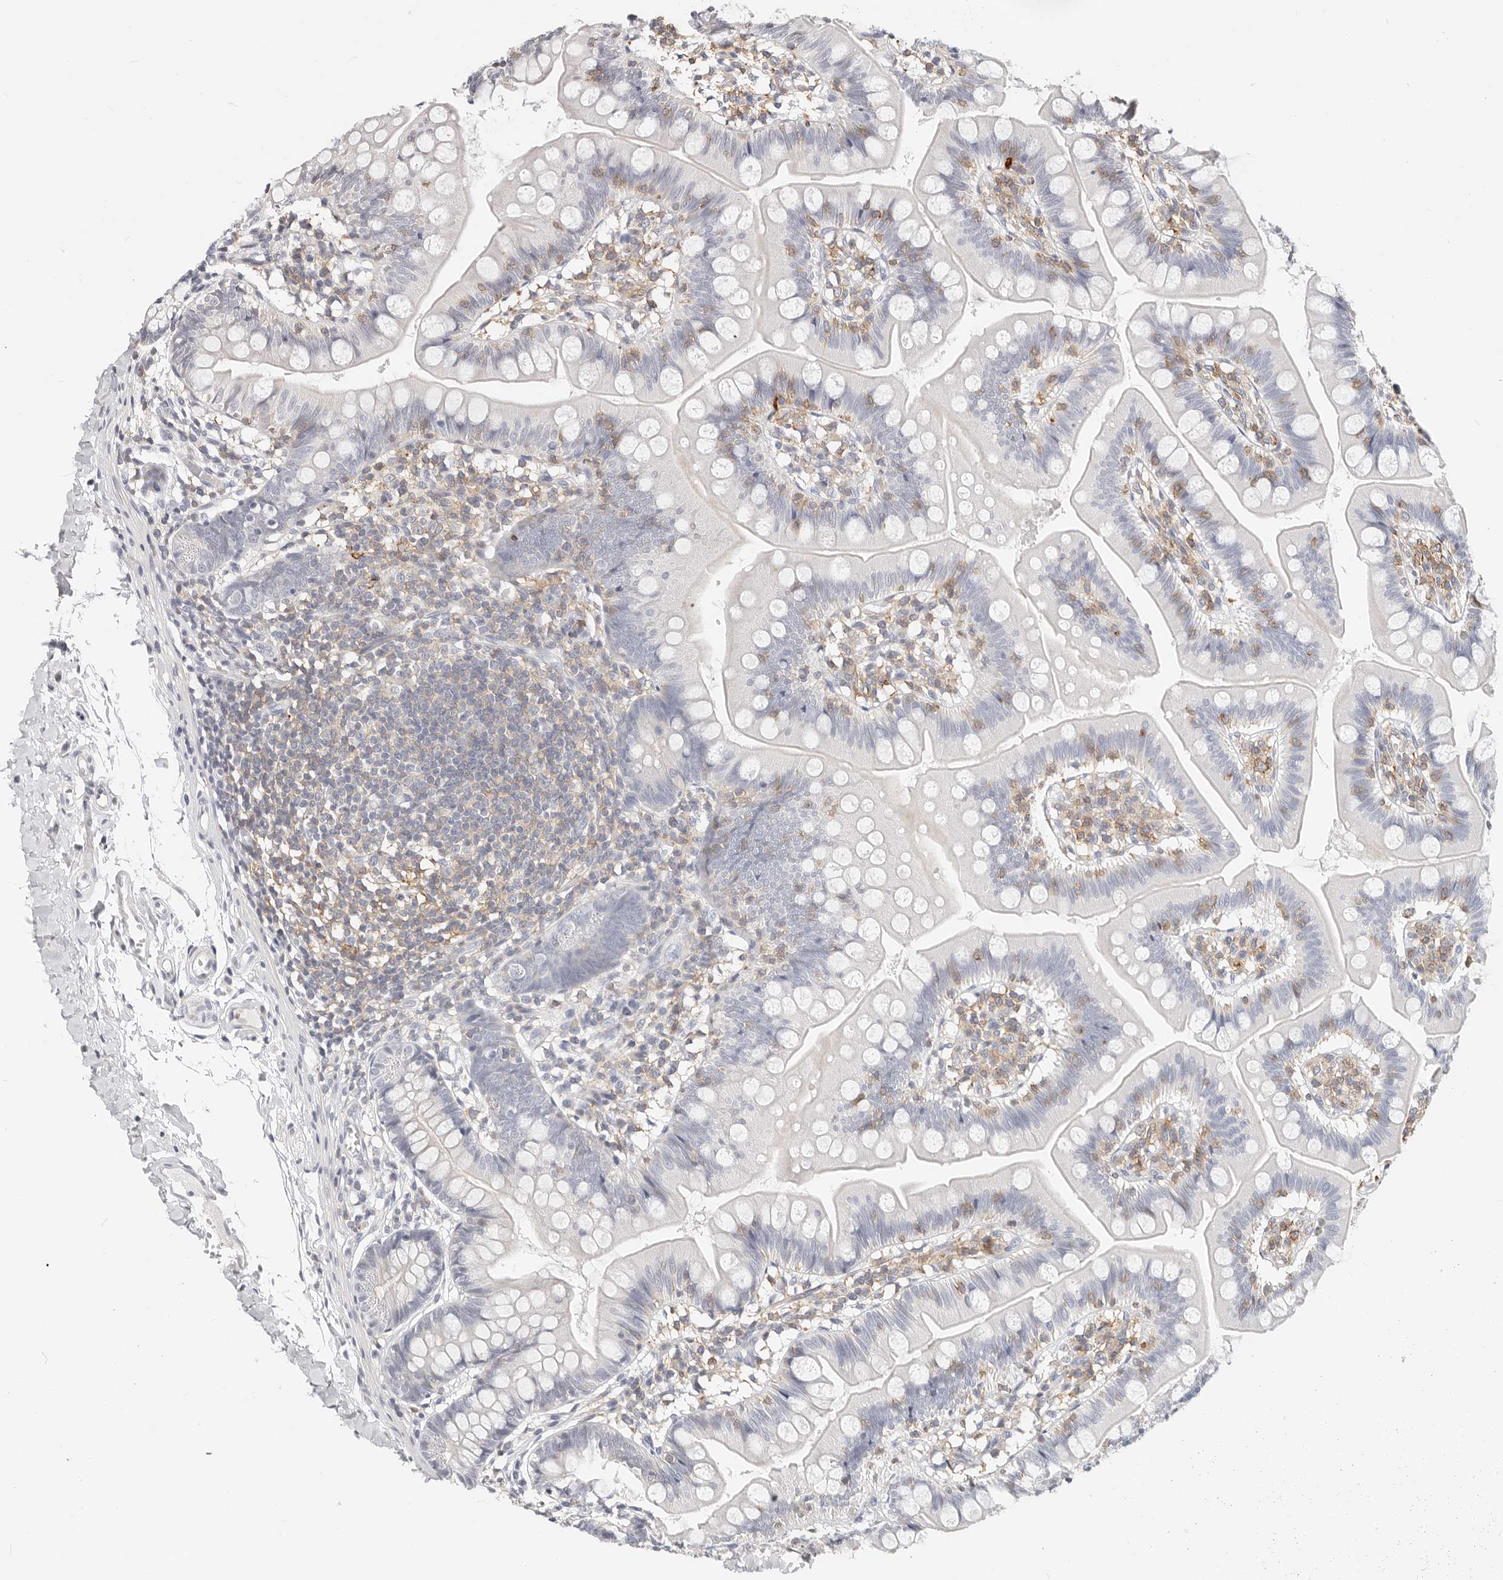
{"staining": {"intensity": "negative", "quantity": "none", "location": "none"}, "tissue": "small intestine", "cell_type": "Glandular cells", "image_type": "normal", "snomed": [{"axis": "morphology", "description": "Normal tissue, NOS"}, {"axis": "topography", "description": "Small intestine"}], "caption": "IHC image of benign human small intestine stained for a protein (brown), which reveals no expression in glandular cells. The staining was performed using DAB (3,3'-diaminobenzidine) to visualize the protein expression in brown, while the nuclei were stained in blue with hematoxylin (Magnification: 20x).", "gene": "TMEM63B", "patient": {"sex": "male", "age": 7}}